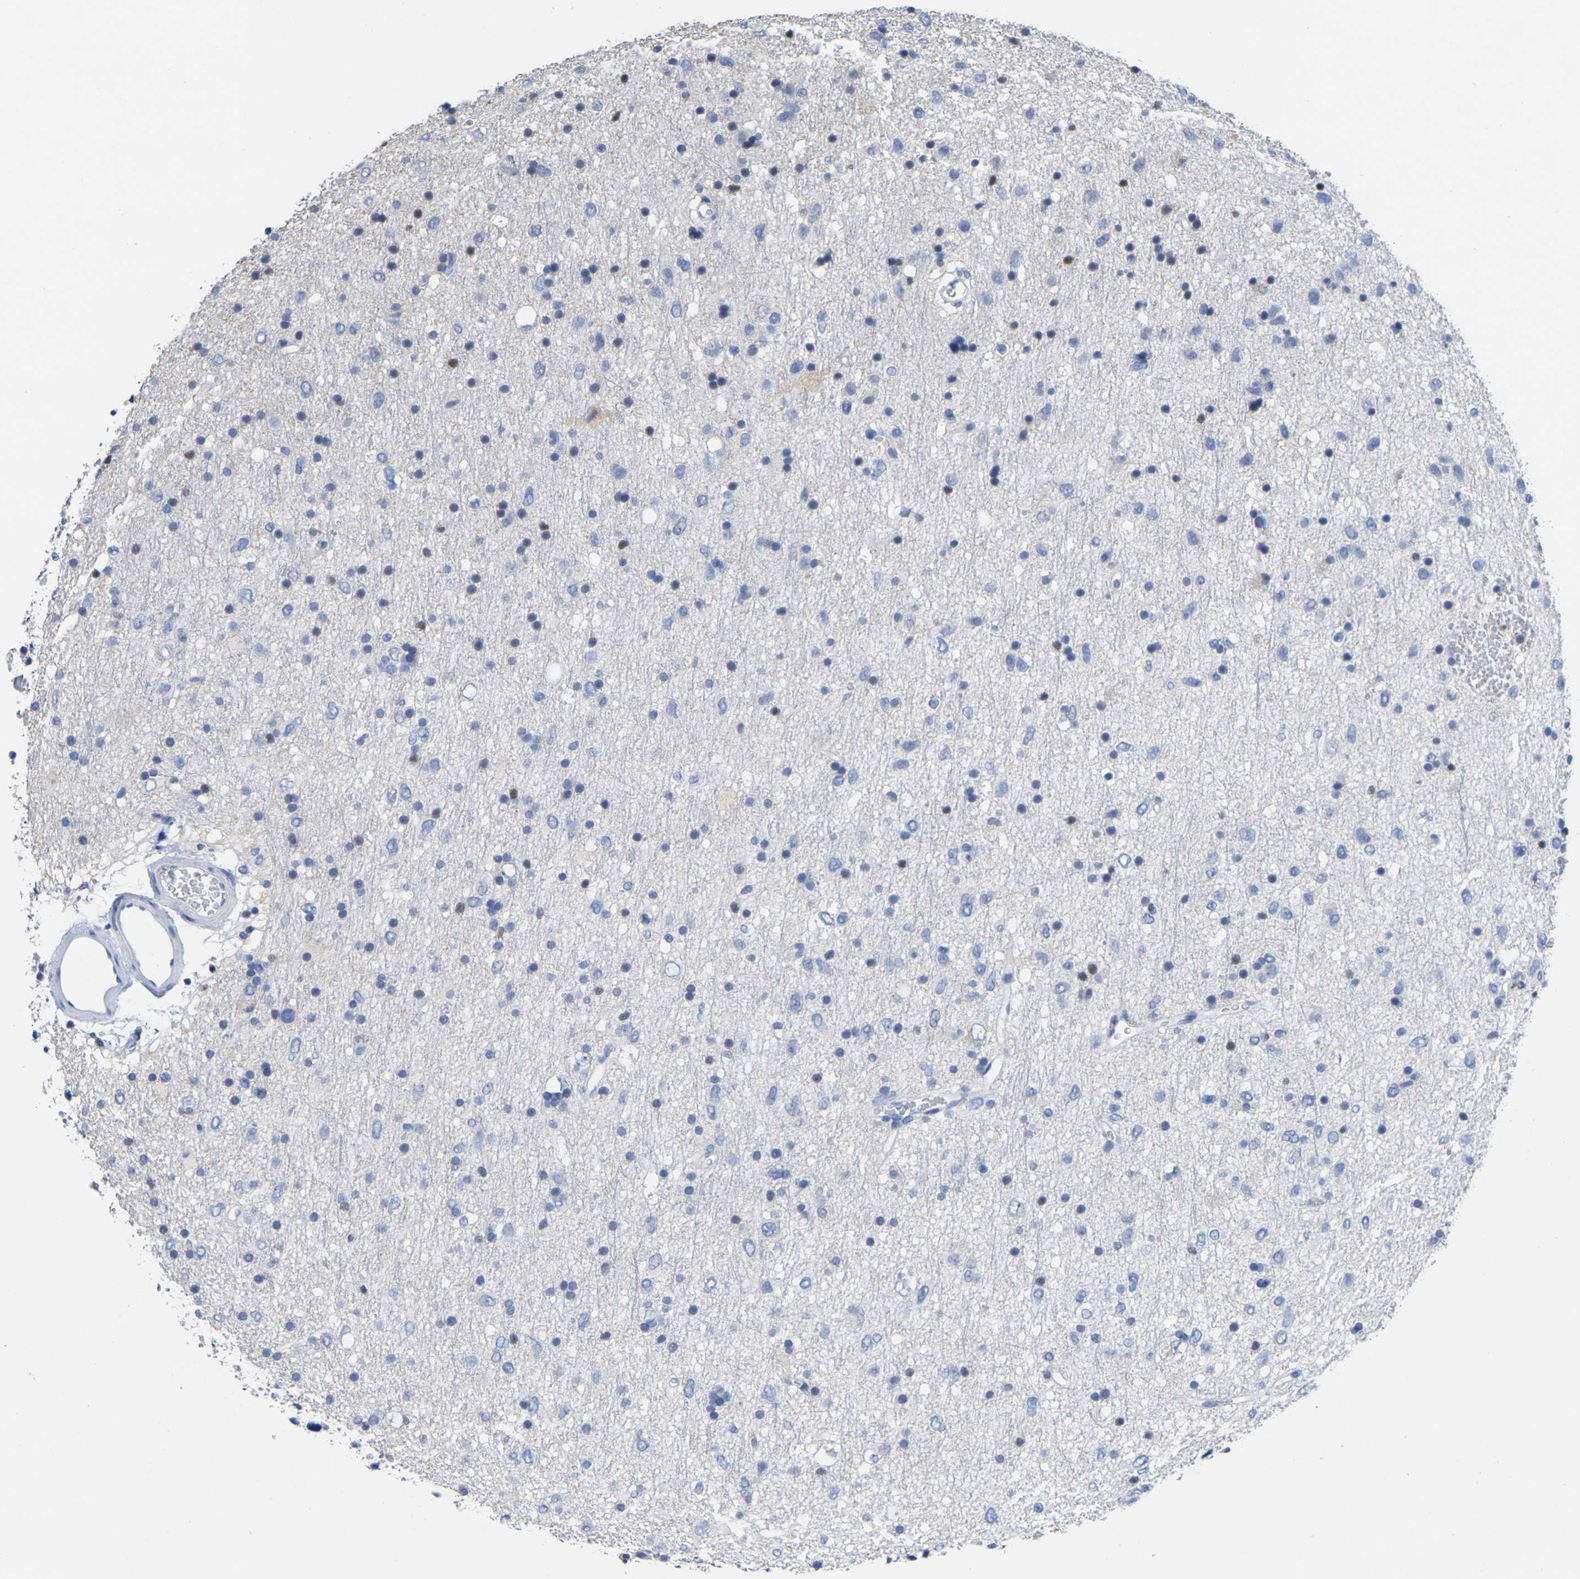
{"staining": {"intensity": "negative", "quantity": "none", "location": "none"}, "tissue": "glioma", "cell_type": "Tumor cells", "image_type": "cancer", "snomed": [{"axis": "morphology", "description": "Glioma, malignant, Low grade"}, {"axis": "topography", "description": "Brain"}], "caption": "Malignant glioma (low-grade) stained for a protein using IHC exhibits no staining tumor cells.", "gene": "IKZF1", "patient": {"sex": "male", "age": 77}}